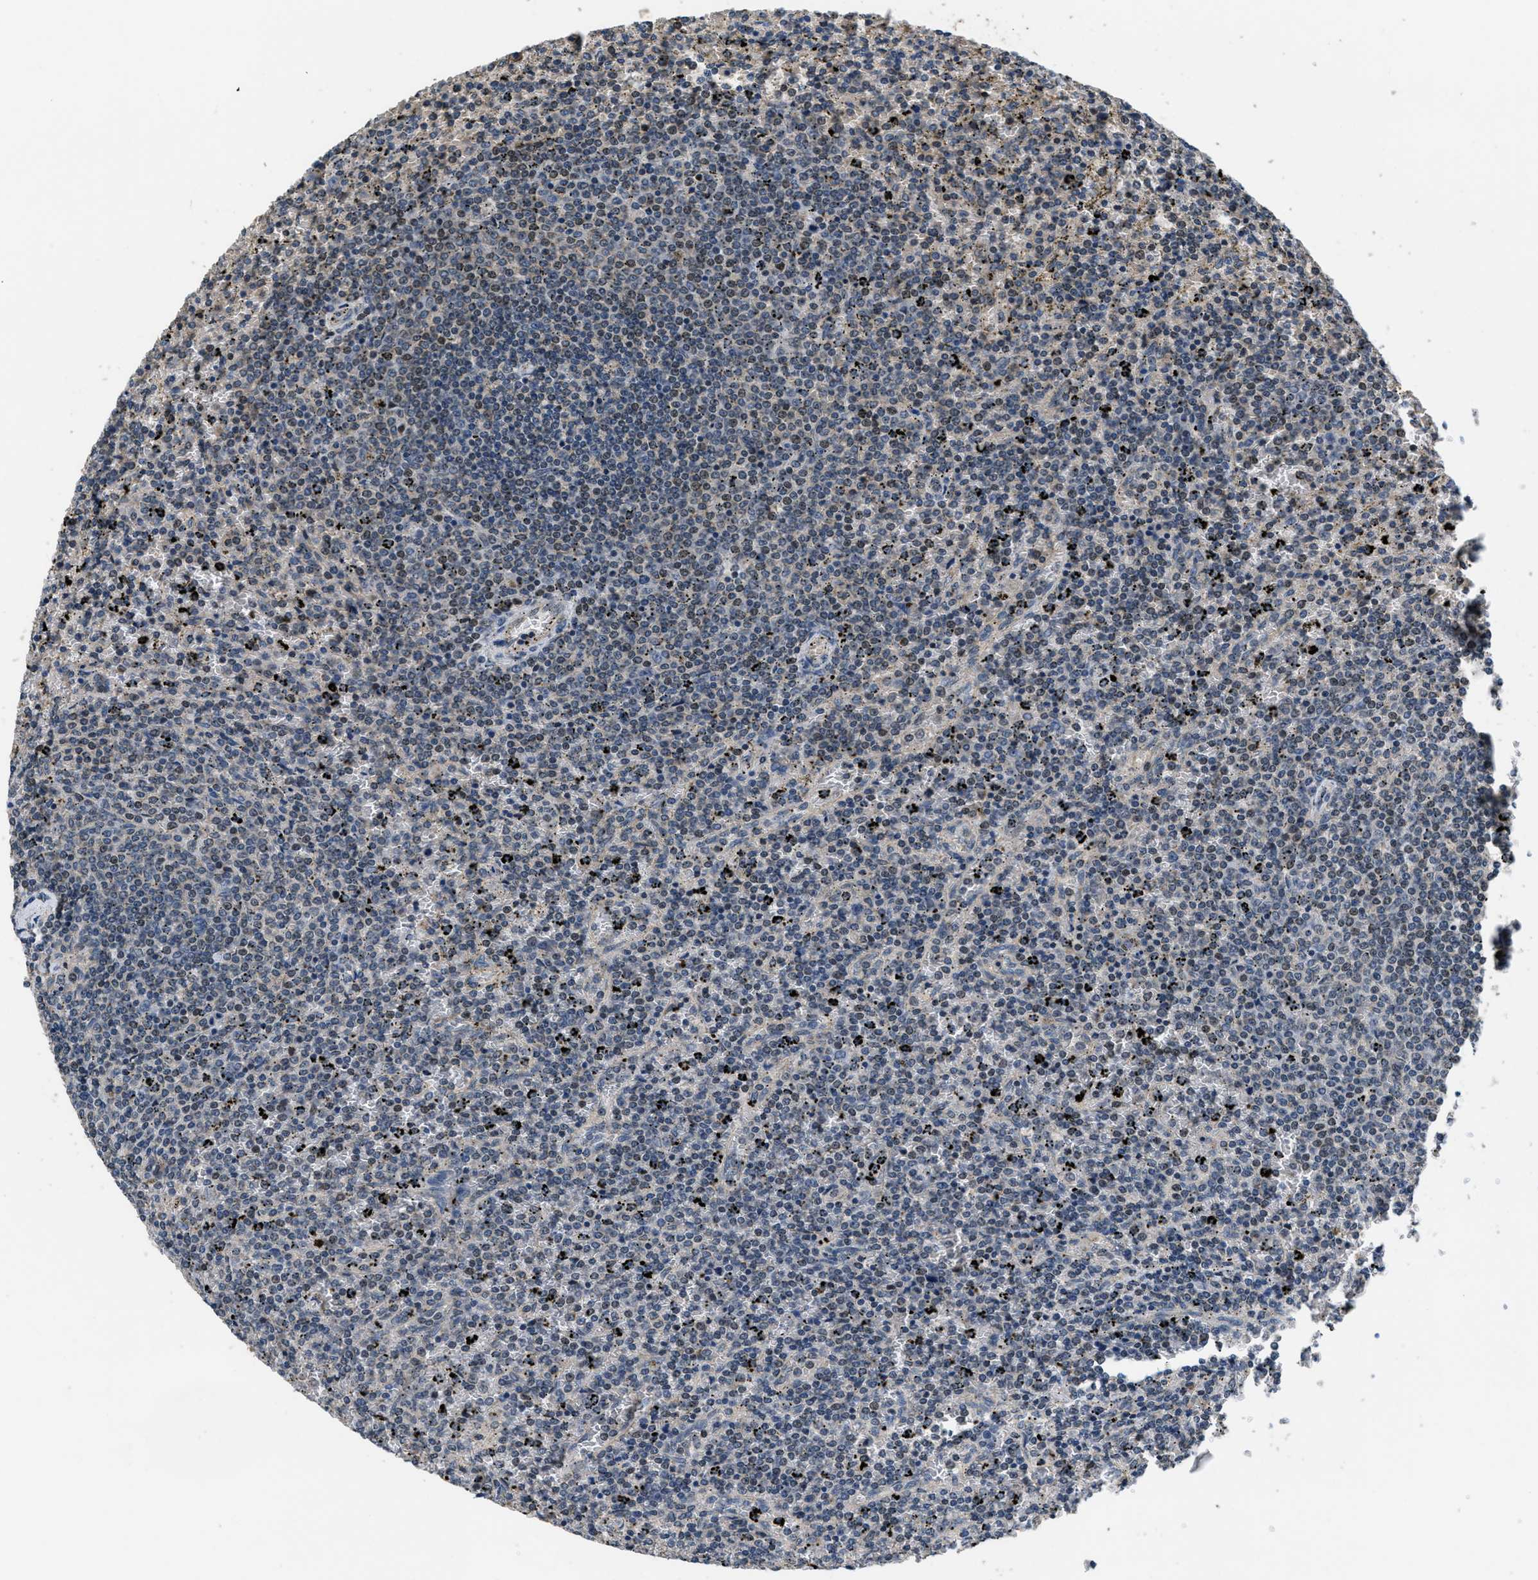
{"staining": {"intensity": "weak", "quantity": "<25%", "location": "nuclear"}, "tissue": "lymphoma", "cell_type": "Tumor cells", "image_type": "cancer", "snomed": [{"axis": "morphology", "description": "Malignant lymphoma, non-Hodgkin's type, Low grade"}, {"axis": "topography", "description": "Spleen"}], "caption": "Photomicrograph shows no protein staining in tumor cells of malignant lymphoma, non-Hodgkin's type (low-grade) tissue. Brightfield microscopy of IHC stained with DAB (3,3'-diaminobenzidine) (brown) and hematoxylin (blue), captured at high magnification.", "gene": "NAT1", "patient": {"sex": "female", "age": 77}}